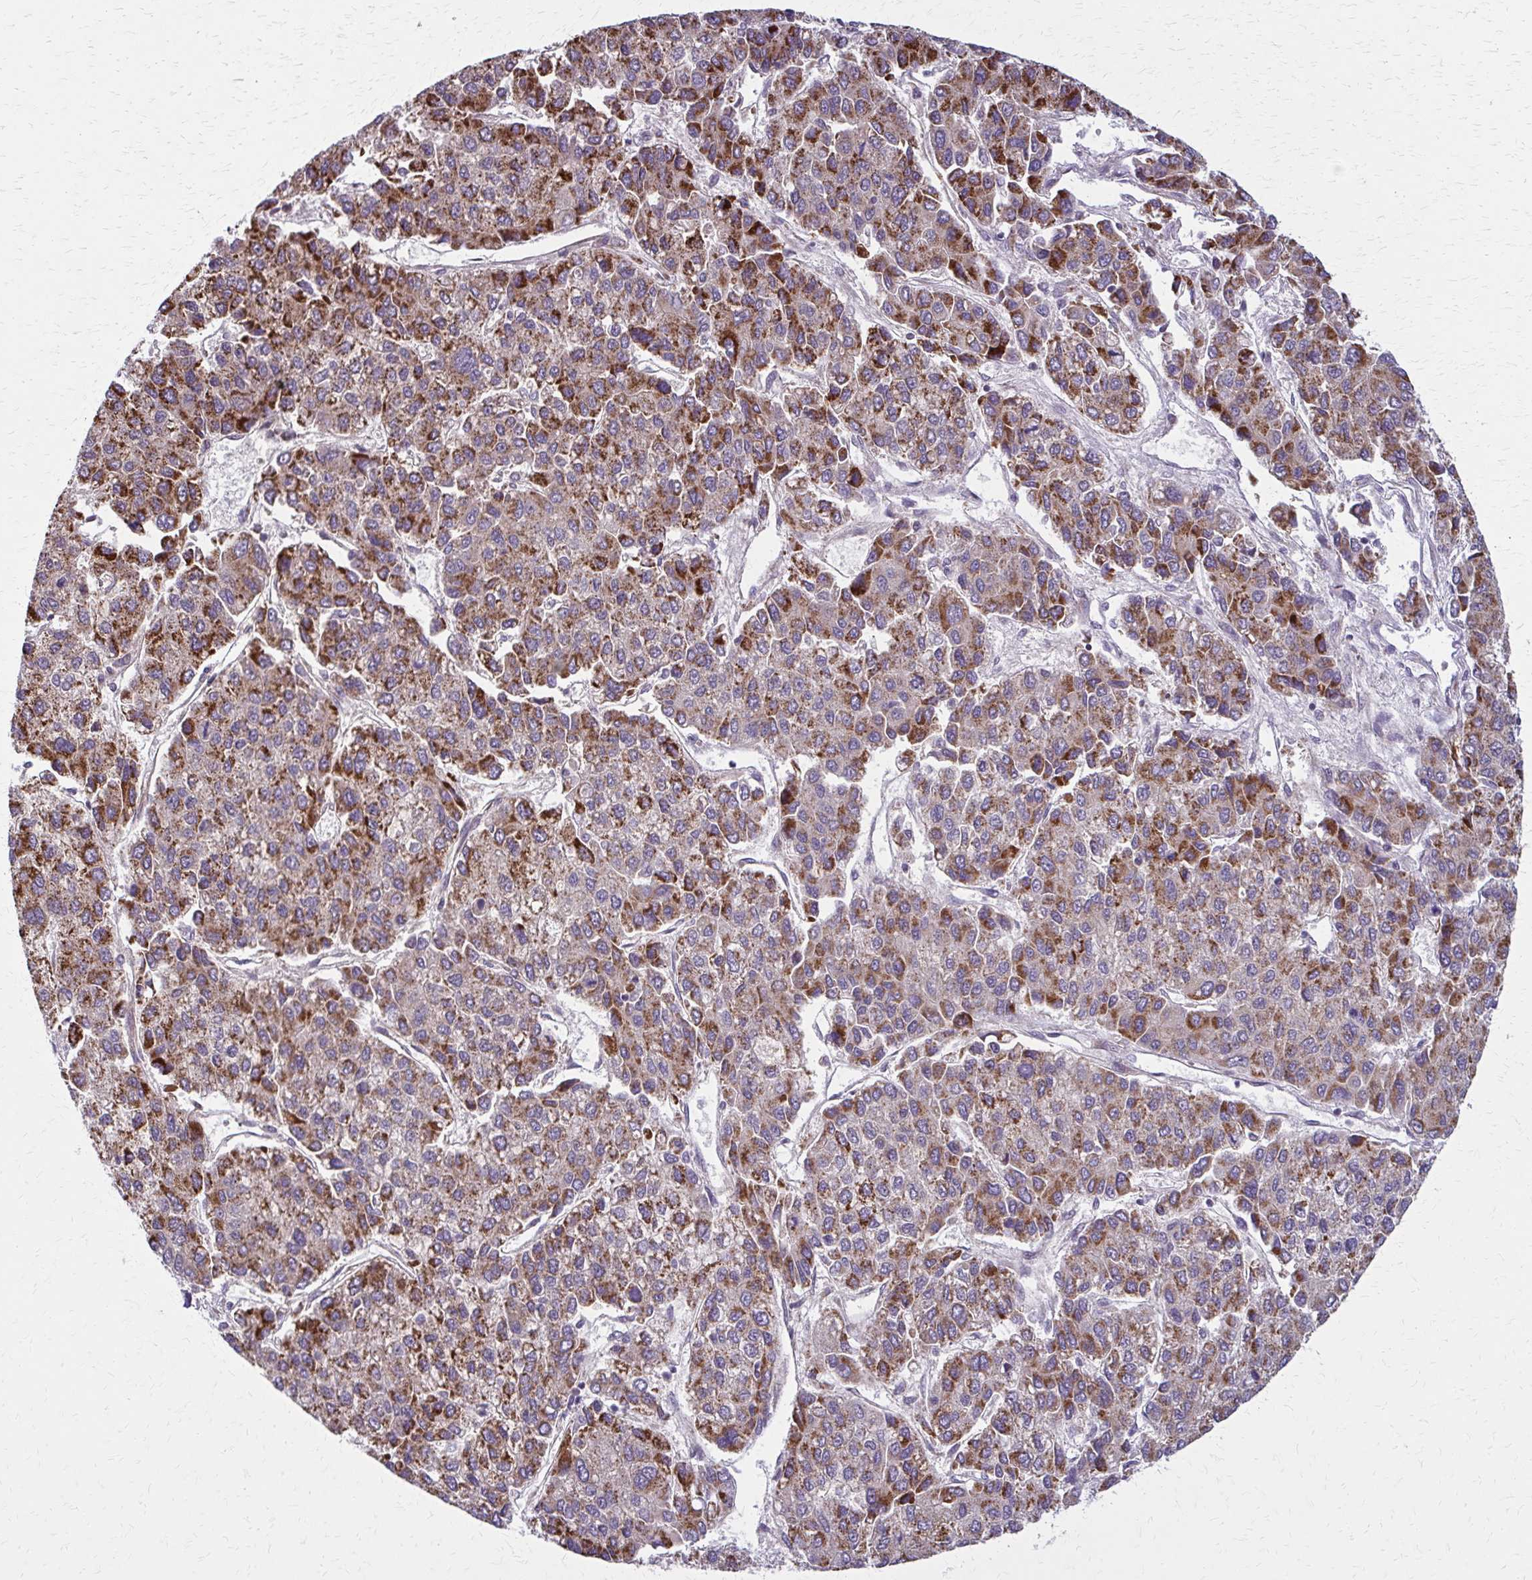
{"staining": {"intensity": "strong", "quantity": ">75%", "location": "cytoplasmic/membranous"}, "tissue": "liver cancer", "cell_type": "Tumor cells", "image_type": "cancer", "snomed": [{"axis": "morphology", "description": "Carcinoma, Hepatocellular, NOS"}, {"axis": "topography", "description": "Liver"}], "caption": "IHC micrograph of human liver hepatocellular carcinoma stained for a protein (brown), which exhibits high levels of strong cytoplasmic/membranous positivity in approximately >75% of tumor cells.", "gene": "TVP23A", "patient": {"sex": "female", "age": 66}}